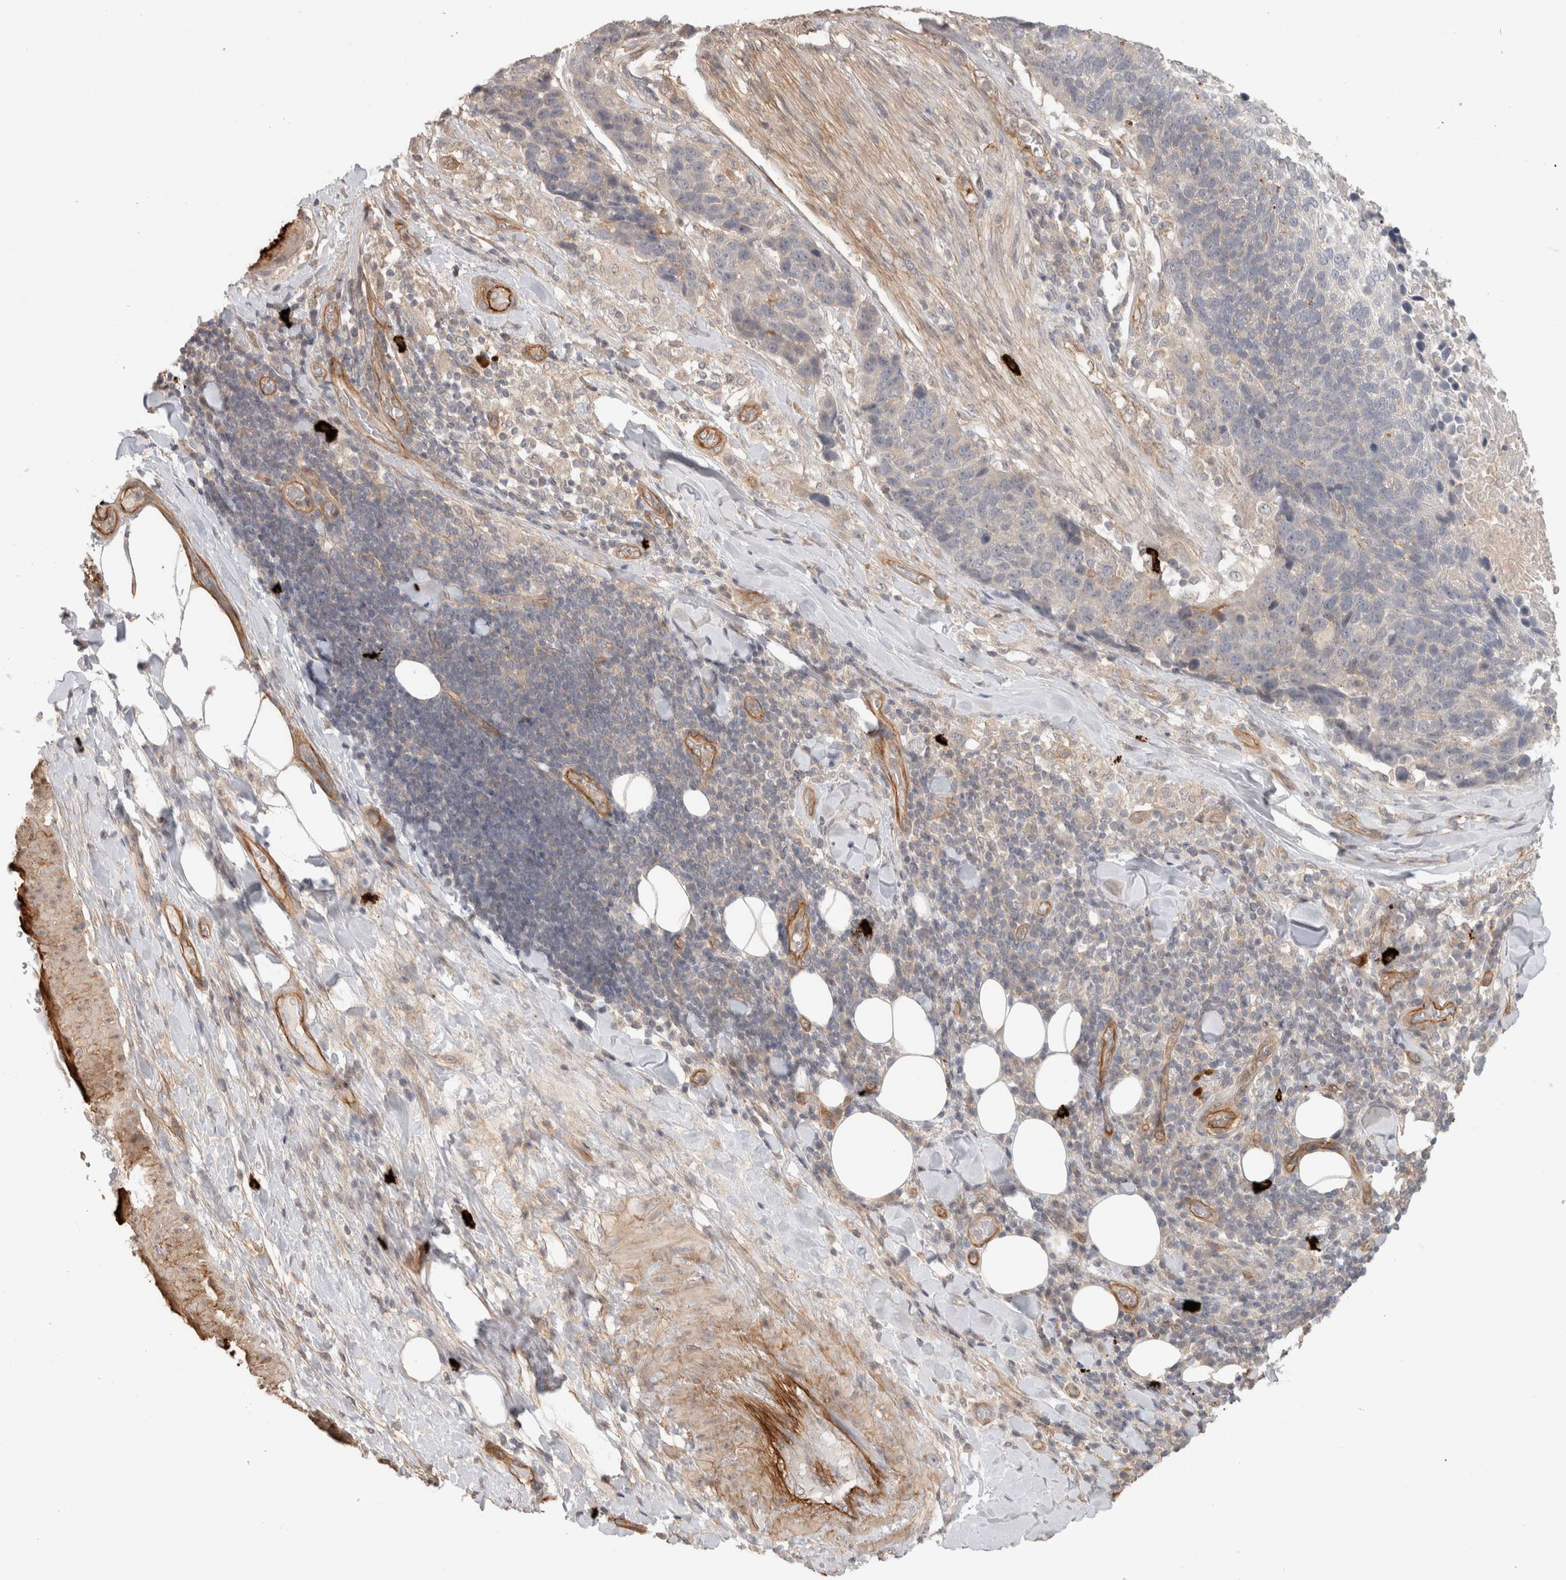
{"staining": {"intensity": "negative", "quantity": "none", "location": "none"}, "tissue": "lung cancer", "cell_type": "Tumor cells", "image_type": "cancer", "snomed": [{"axis": "morphology", "description": "Squamous cell carcinoma, NOS"}, {"axis": "topography", "description": "Lung"}], "caption": "This image is of squamous cell carcinoma (lung) stained with immunohistochemistry (IHC) to label a protein in brown with the nuclei are counter-stained blue. There is no staining in tumor cells. (DAB (3,3'-diaminobenzidine) immunohistochemistry with hematoxylin counter stain).", "gene": "HSPG2", "patient": {"sex": "male", "age": 66}}